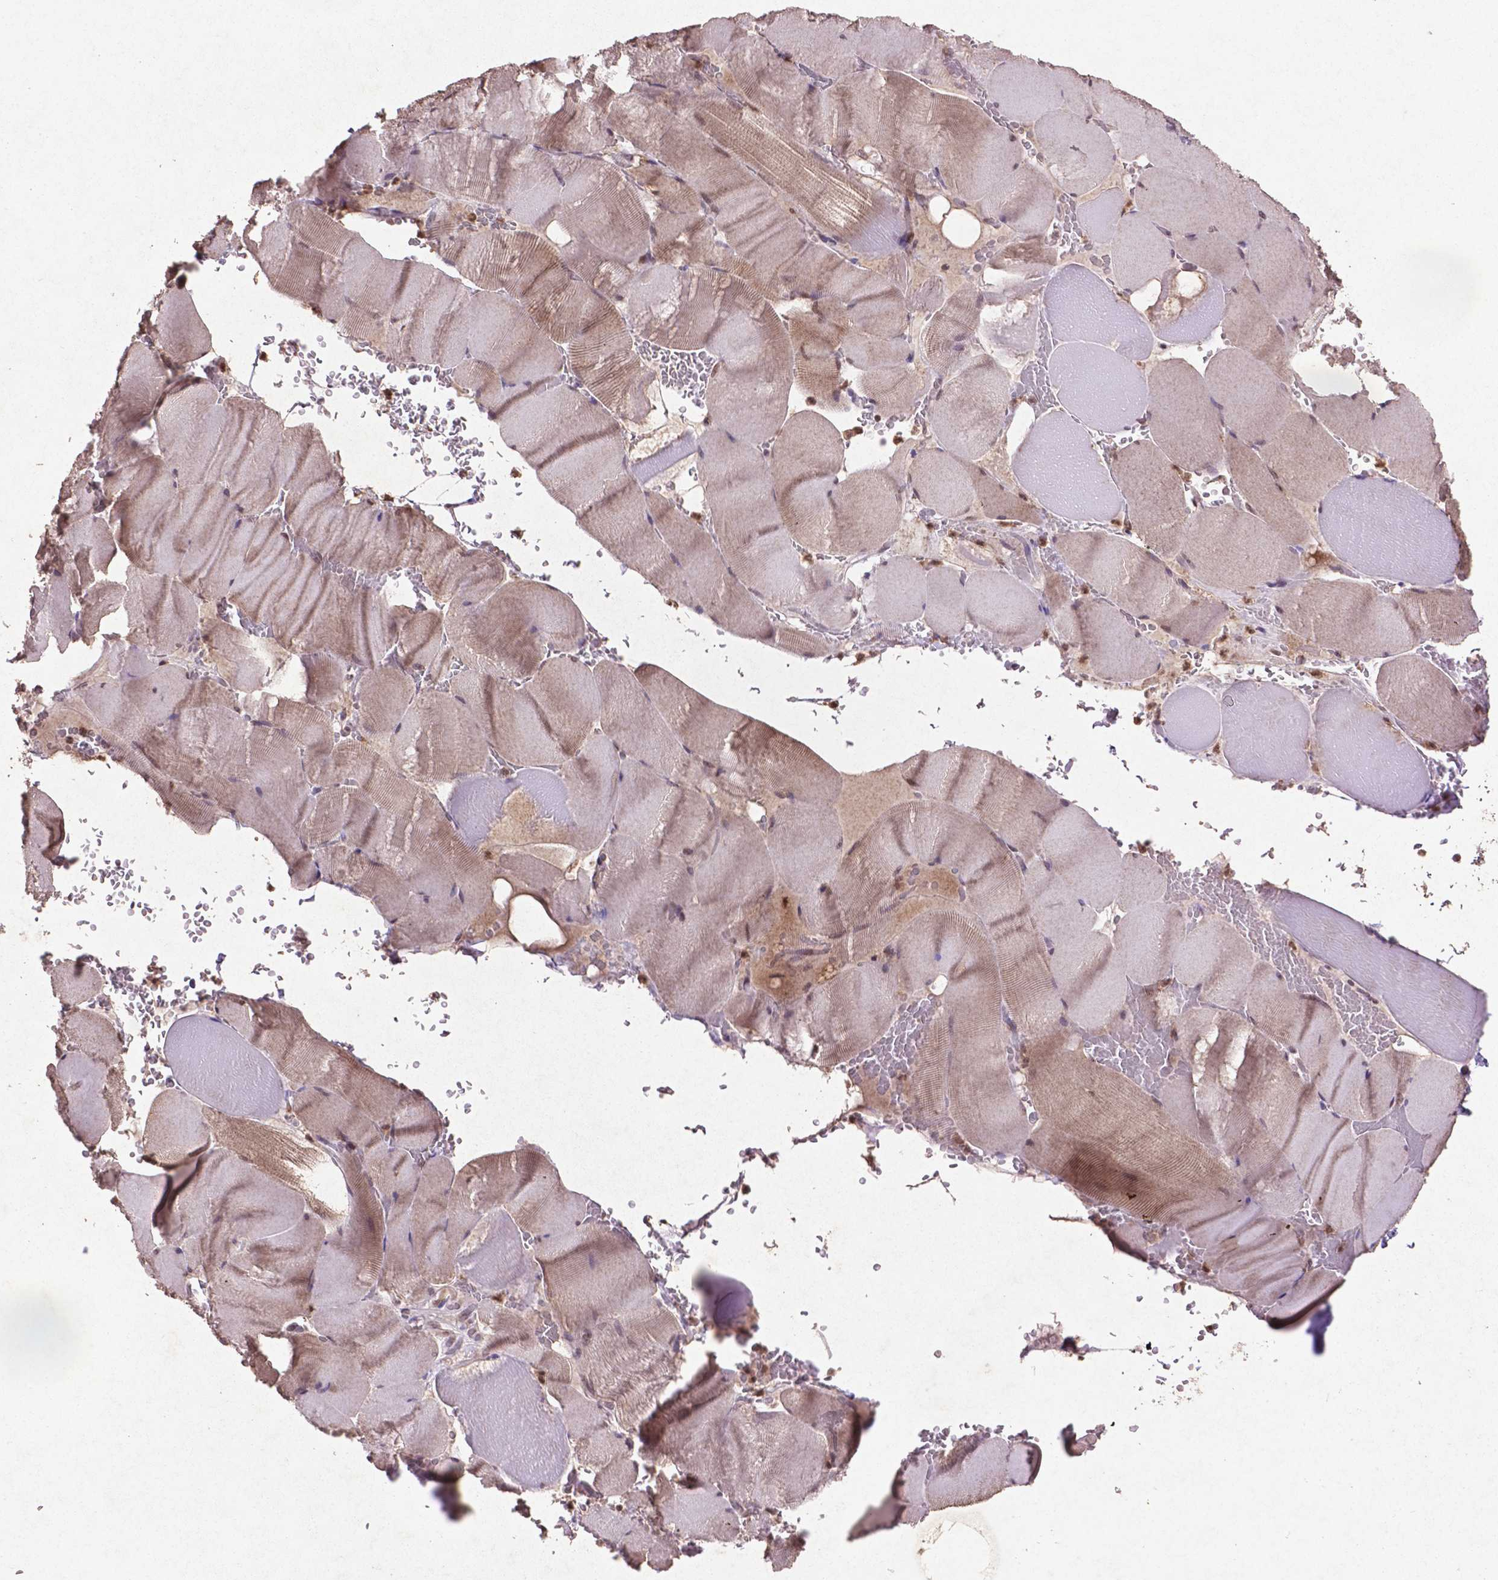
{"staining": {"intensity": "weak", "quantity": ">75%", "location": "cytoplasmic/membranous"}, "tissue": "skeletal muscle", "cell_type": "Myocytes", "image_type": "normal", "snomed": [{"axis": "morphology", "description": "Normal tissue, NOS"}, {"axis": "topography", "description": "Skeletal muscle"}], "caption": "IHC histopathology image of unremarkable skeletal muscle: skeletal muscle stained using immunohistochemistry exhibits low levels of weak protein expression localized specifically in the cytoplasmic/membranous of myocytes, appearing as a cytoplasmic/membranous brown color.", "gene": "GLRX", "patient": {"sex": "male", "age": 56}}